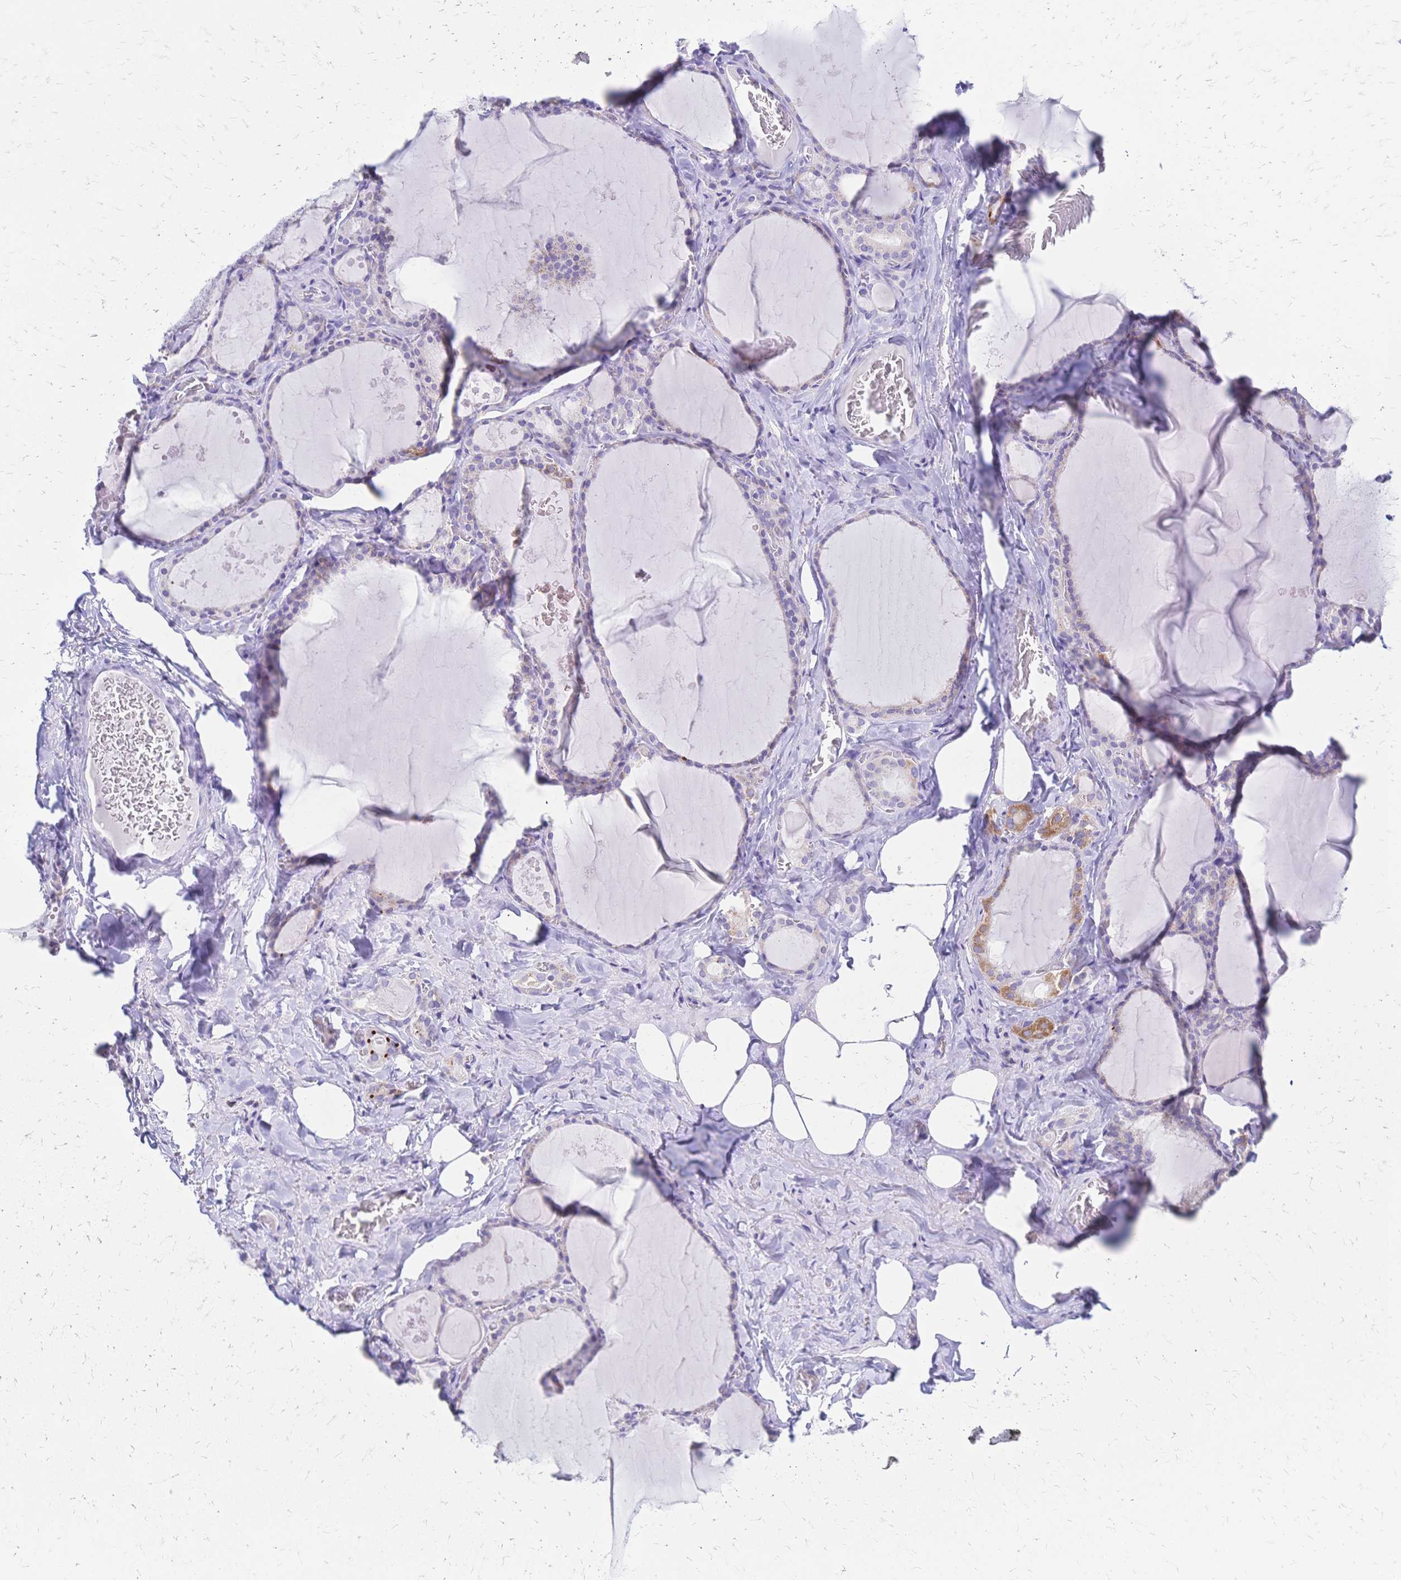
{"staining": {"intensity": "moderate", "quantity": "<25%", "location": "cytoplasmic/membranous"}, "tissue": "thyroid gland", "cell_type": "Glandular cells", "image_type": "normal", "snomed": [{"axis": "morphology", "description": "Normal tissue, NOS"}, {"axis": "topography", "description": "Thyroid gland"}], "caption": "Protein analysis of normal thyroid gland demonstrates moderate cytoplasmic/membranous expression in approximately <25% of glandular cells. The staining is performed using DAB brown chromogen to label protein expression. The nuclei are counter-stained blue using hematoxylin.", "gene": "GRB7", "patient": {"sex": "male", "age": 56}}